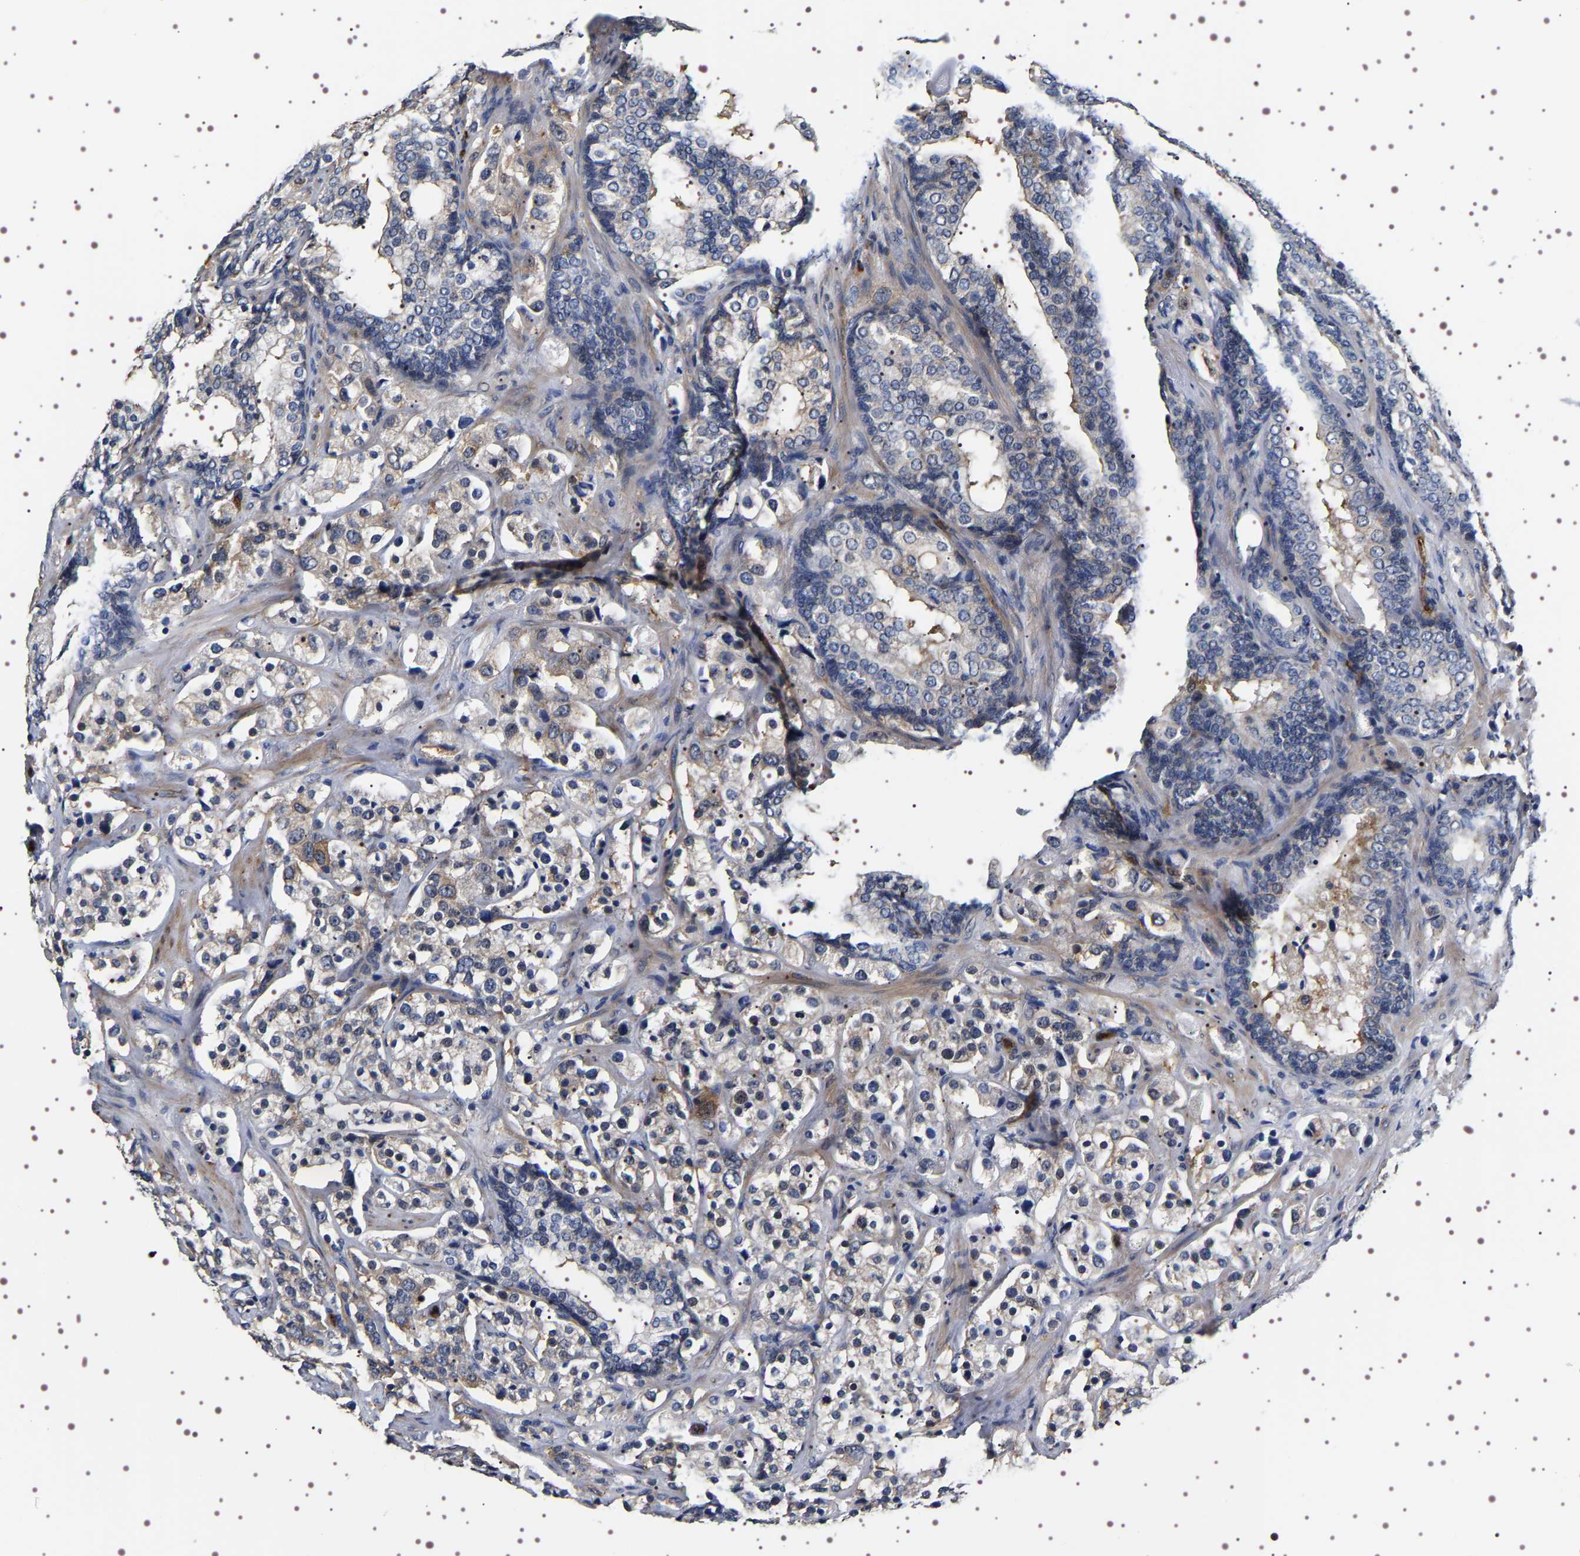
{"staining": {"intensity": "weak", "quantity": "25%-75%", "location": "cytoplasmic/membranous"}, "tissue": "prostate cancer", "cell_type": "Tumor cells", "image_type": "cancer", "snomed": [{"axis": "morphology", "description": "Adenocarcinoma, Medium grade"}, {"axis": "topography", "description": "Prostate"}], "caption": "A photomicrograph showing weak cytoplasmic/membranous positivity in approximately 25%-75% of tumor cells in prostate medium-grade adenocarcinoma, as visualized by brown immunohistochemical staining.", "gene": "ALPL", "patient": {"sex": "male", "age": 70}}